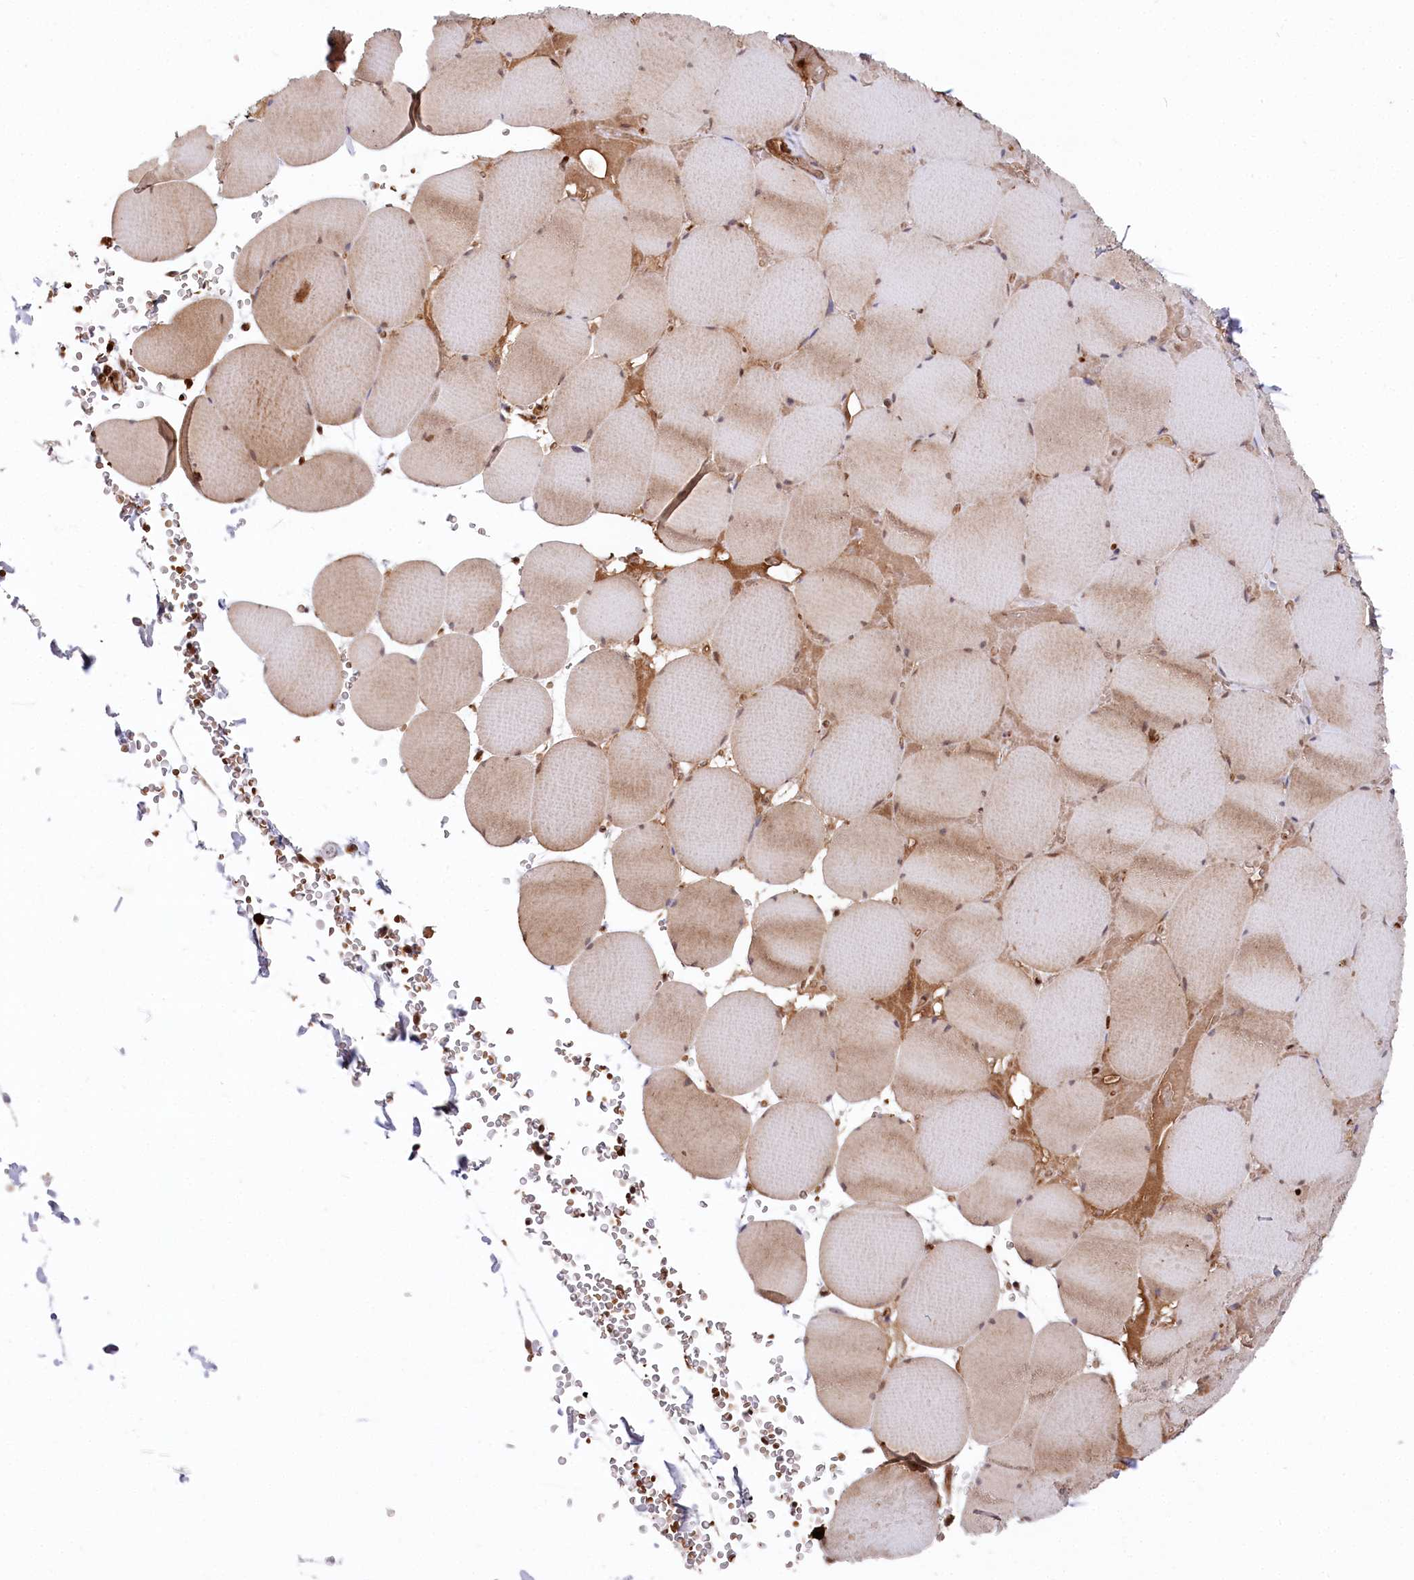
{"staining": {"intensity": "moderate", "quantity": "25%-75%", "location": "cytoplasmic/membranous"}, "tissue": "skeletal muscle", "cell_type": "Myocytes", "image_type": "normal", "snomed": [{"axis": "morphology", "description": "Normal tissue, NOS"}, {"axis": "topography", "description": "Skeletal muscle"}, {"axis": "topography", "description": "Head-Neck"}], "caption": "Immunohistochemical staining of benign human skeletal muscle demonstrates moderate cytoplasmic/membranous protein staining in about 25%-75% of myocytes.", "gene": "LSG1", "patient": {"sex": "male", "age": 66}}